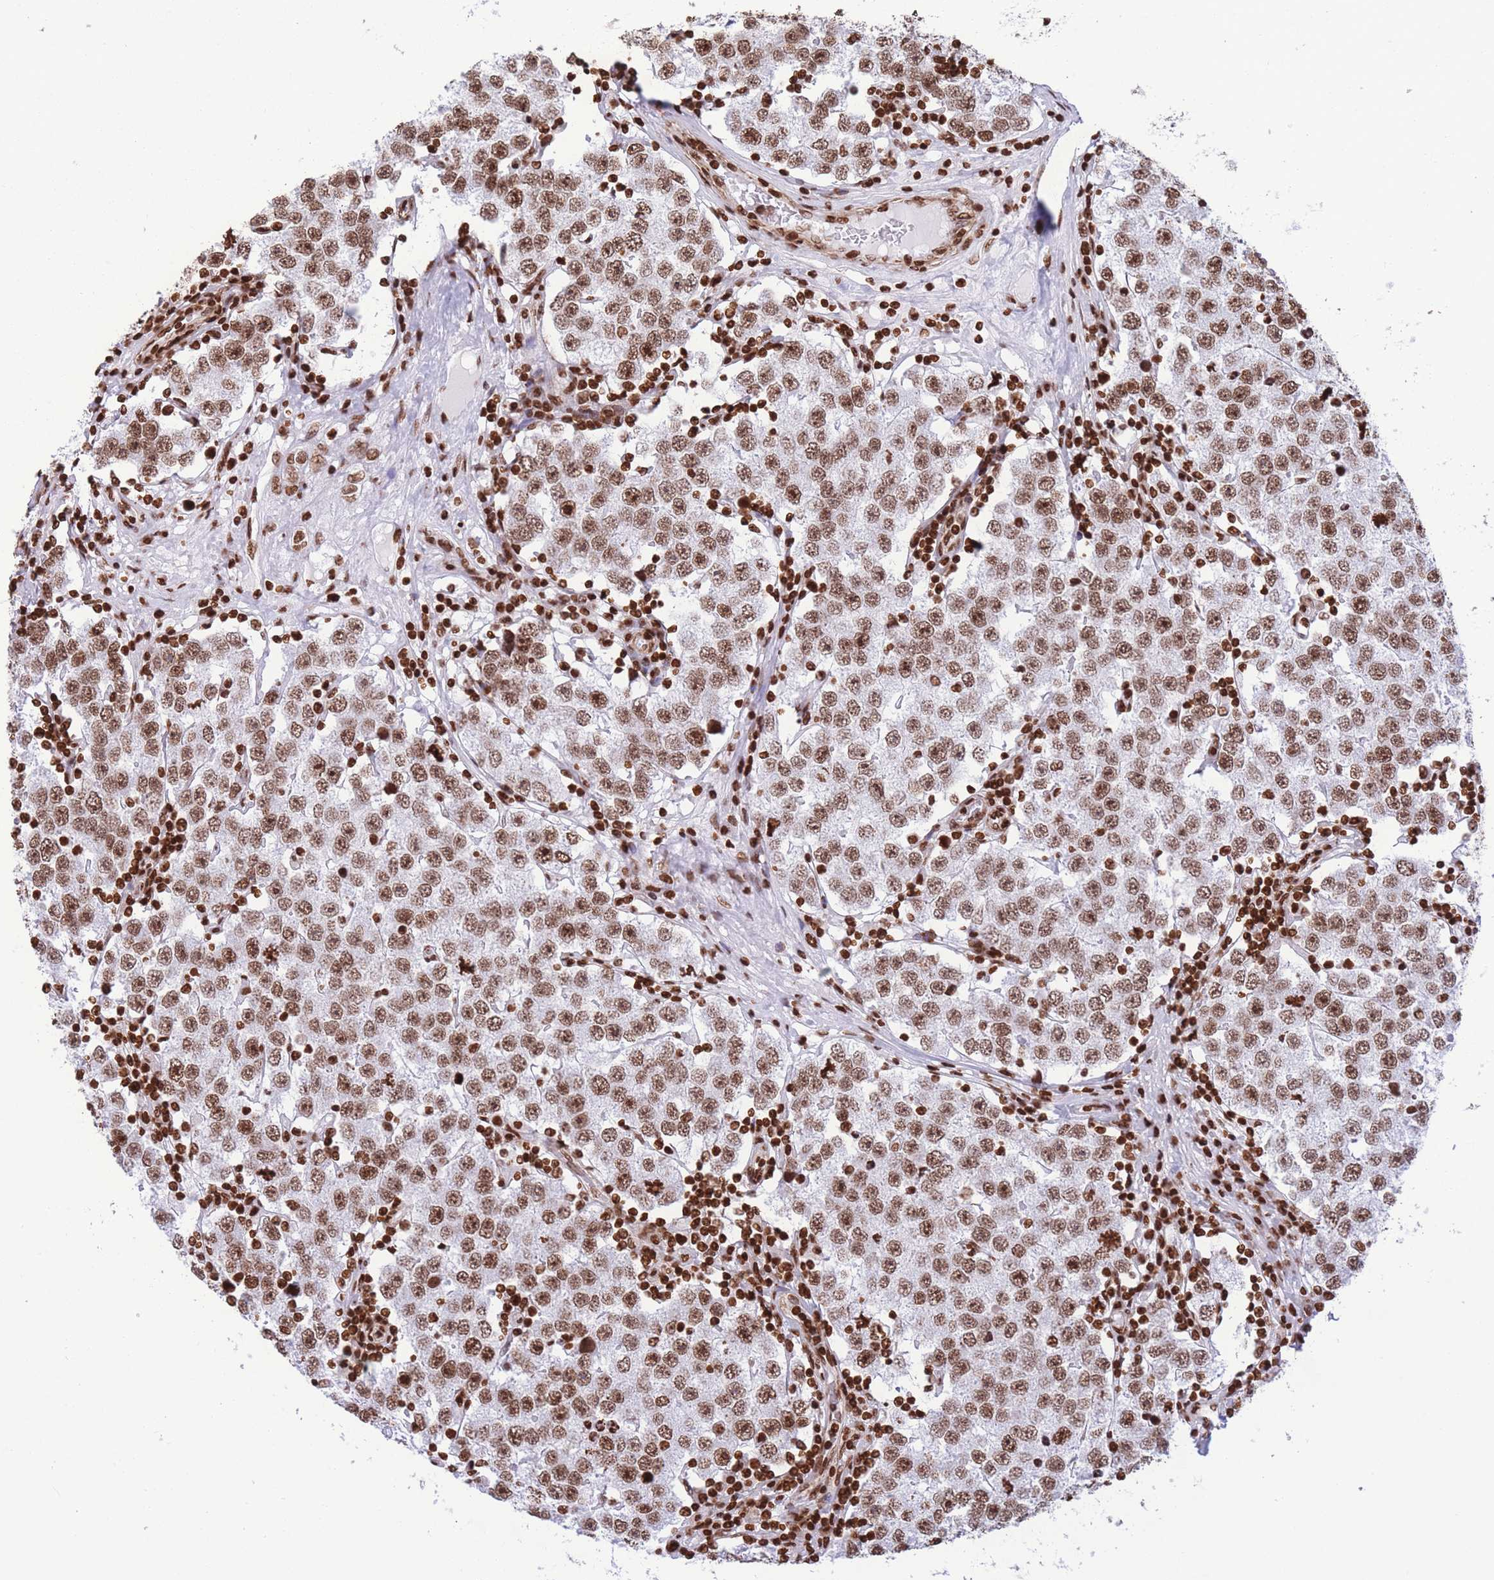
{"staining": {"intensity": "moderate", "quantity": ">75%", "location": "nuclear"}, "tissue": "testis cancer", "cell_type": "Tumor cells", "image_type": "cancer", "snomed": [{"axis": "morphology", "description": "Seminoma, NOS"}, {"axis": "topography", "description": "Testis"}], "caption": "A micrograph of testis seminoma stained for a protein demonstrates moderate nuclear brown staining in tumor cells.", "gene": "H2BC11", "patient": {"sex": "male", "age": 34}}